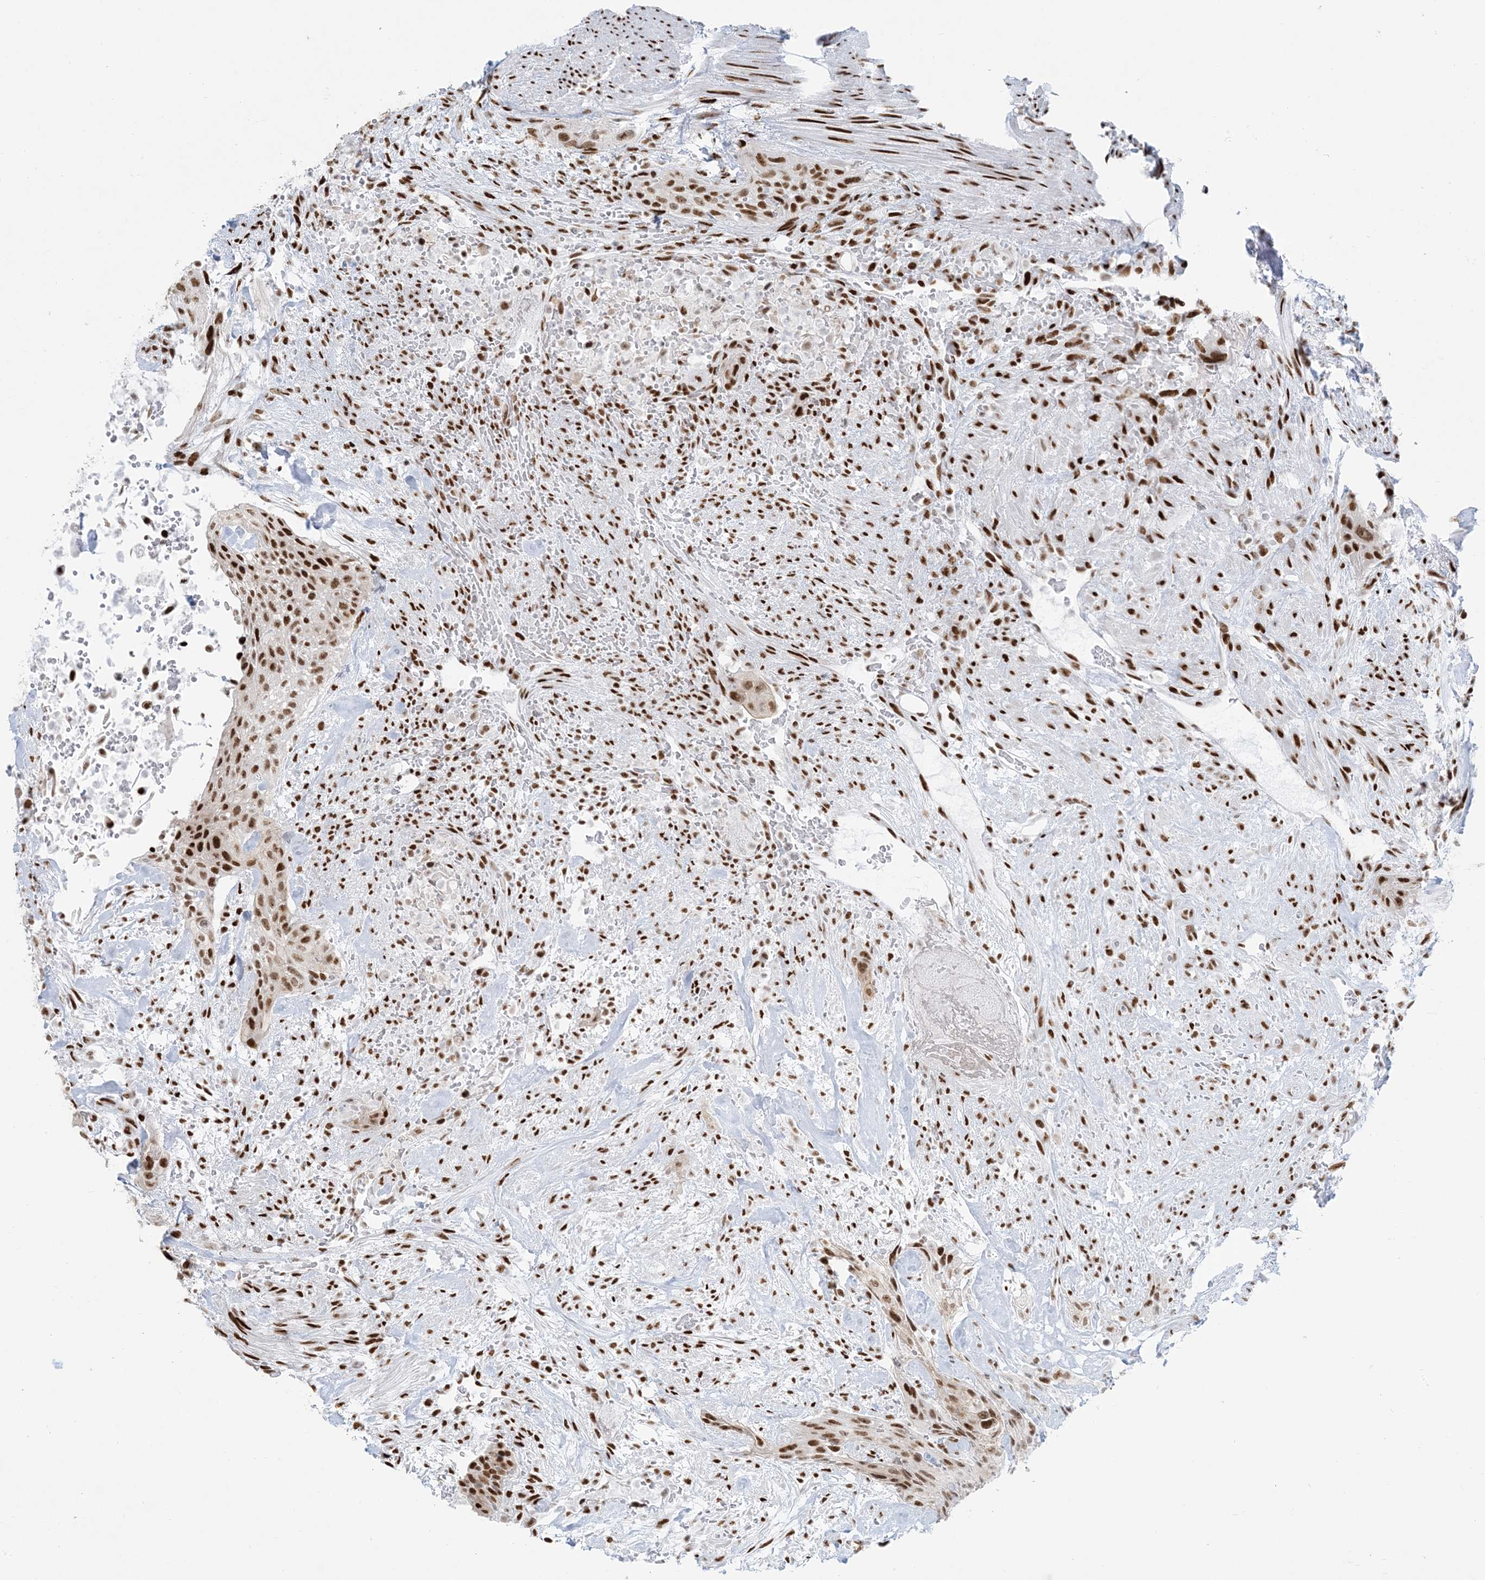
{"staining": {"intensity": "strong", "quantity": ">75%", "location": "nuclear"}, "tissue": "urothelial cancer", "cell_type": "Tumor cells", "image_type": "cancer", "snomed": [{"axis": "morphology", "description": "Urothelial carcinoma, High grade"}, {"axis": "topography", "description": "Urinary bladder"}], "caption": "Brown immunohistochemical staining in human high-grade urothelial carcinoma exhibits strong nuclear expression in about >75% of tumor cells.", "gene": "STAG1", "patient": {"sex": "male", "age": 35}}